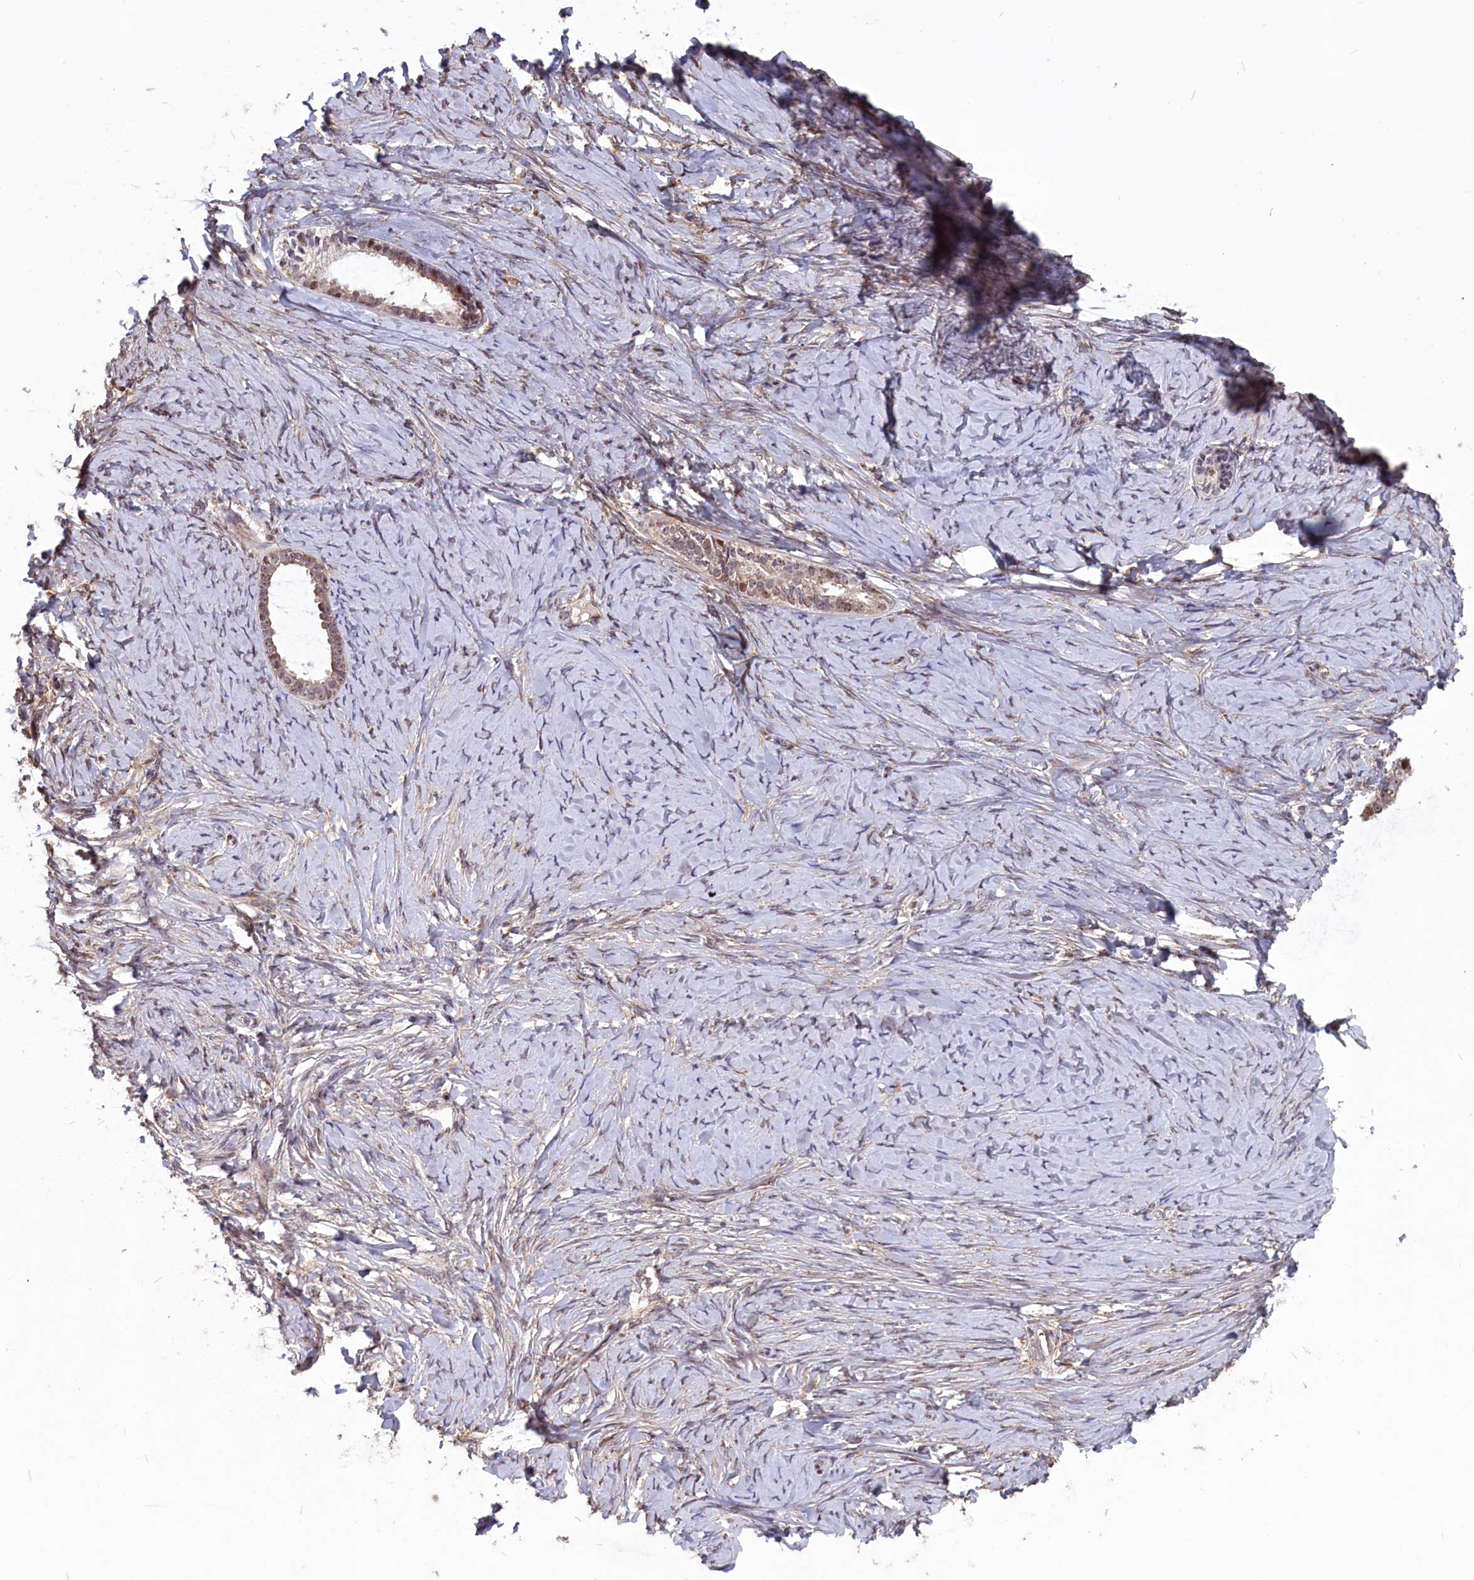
{"staining": {"intensity": "weak", "quantity": "25%-75%", "location": "nuclear"}, "tissue": "ovarian cancer", "cell_type": "Tumor cells", "image_type": "cancer", "snomed": [{"axis": "morphology", "description": "Cystadenocarcinoma, serous, NOS"}, {"axis": "topography", "description": "Ovary"}], "caption": "Protein expression analysis of ovarian cancer (serous cystadenocarcinoma) shows weak nuclear expression in about 25%-75% of tumor cells. (Stains: DAB in brown, nuclei in blue, Microscopy: brightfield microscopy at high magnification).", "gene": "SHFL", "patient": {"sex": "female", "age": 79}}